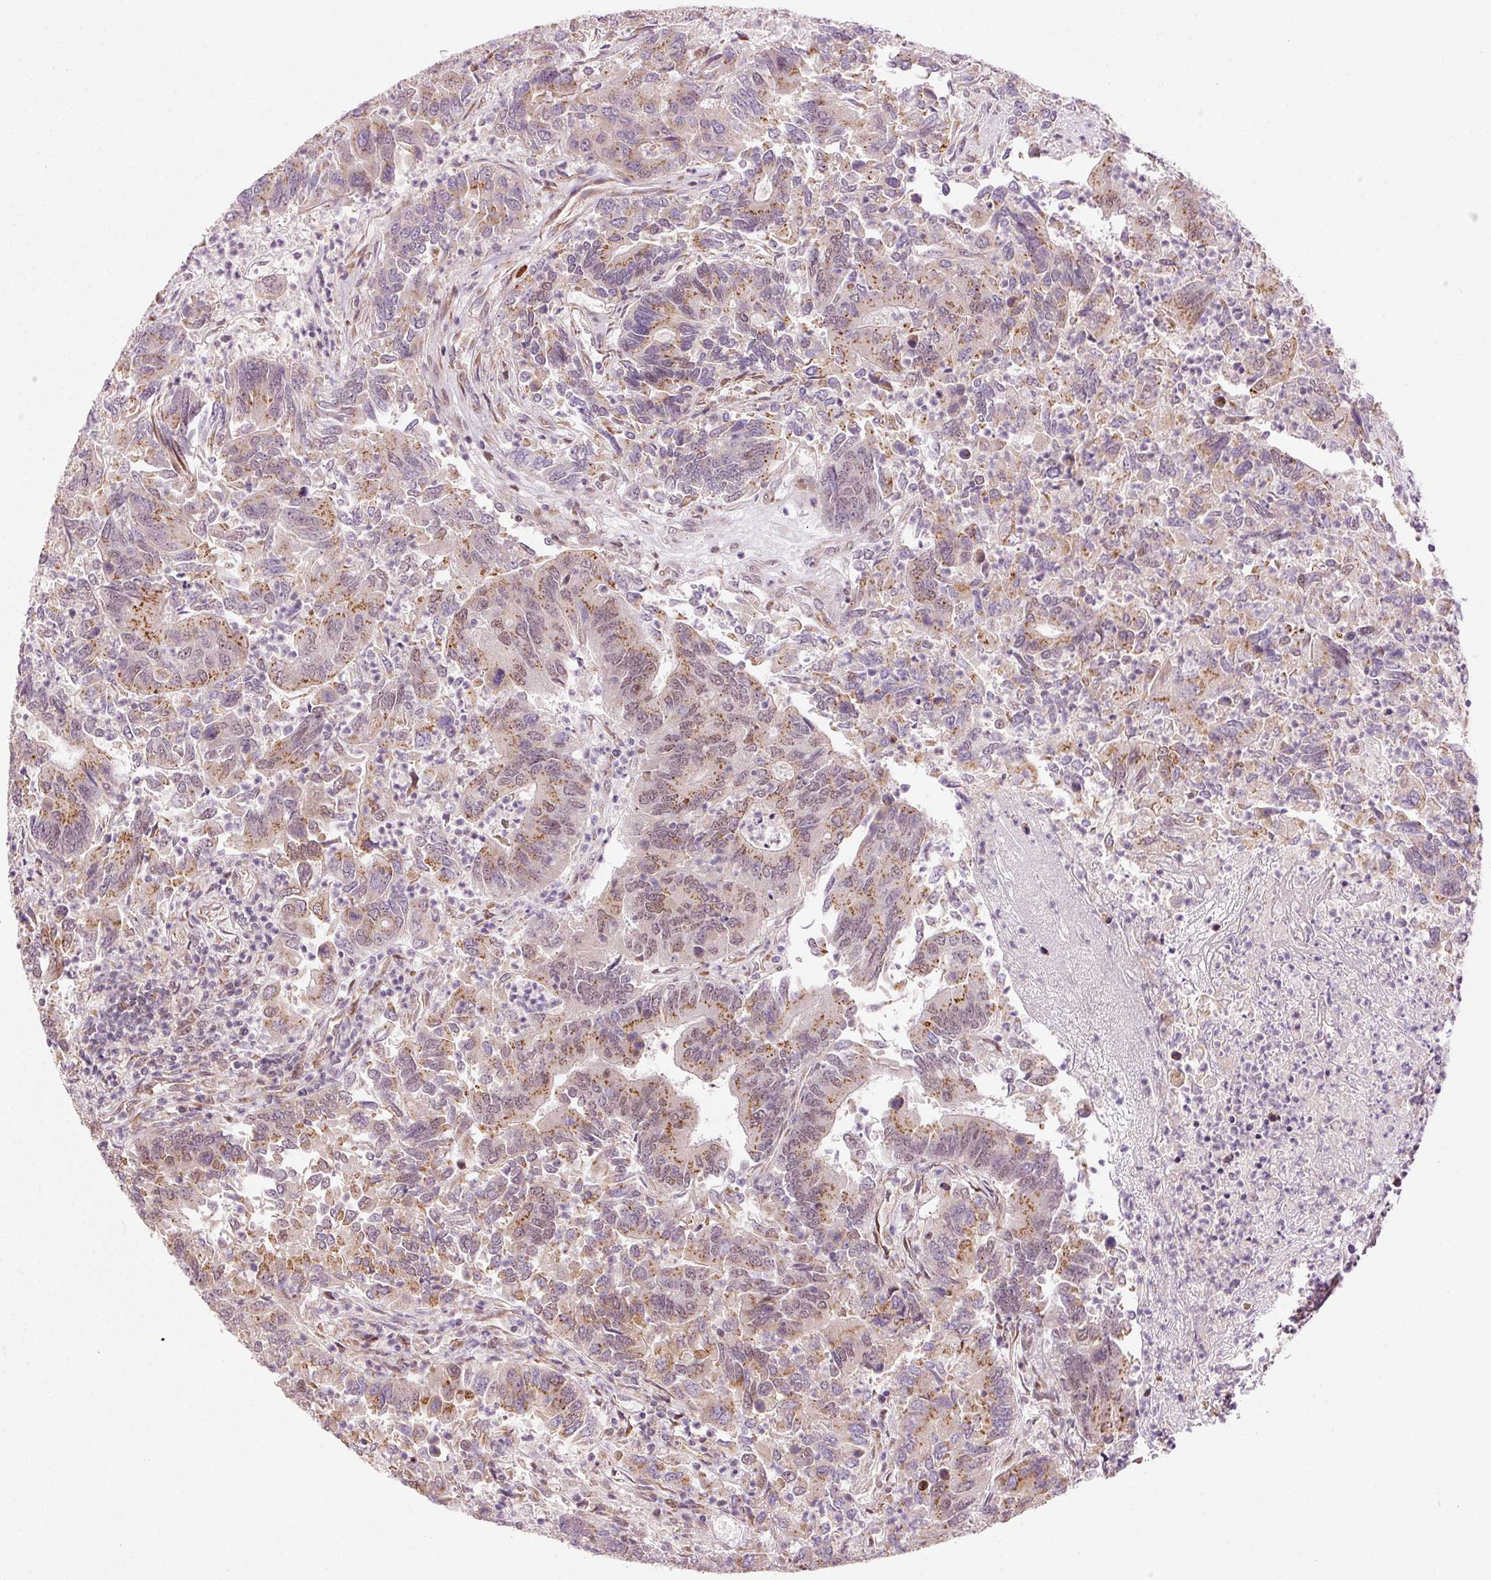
{"staining": {"intensity": "moderate", "quantity": ">75%", "location": "cytoplasmic/membranous"}, "tissue": "colorectal cancer", "cell_type": "Tumor cells", "image_type": "cancer", "snomed": [{"axis": "morphology", "description": "Adenocarcinoma, NOS"}, {"axis": "topography", "description": "Colon"}], "caption": "Immunohistochemistry staining of colorectal cancer (adenocarcinoma), which shows medium levels of moderate cytoplasmic/membranous staining in about >75% of tumor cells indicating moderate cytoplasmic/membranous protein staining. The staining was performed using DAB (brown) for protein detection and nuclei were counterstained in hematoxylin (blue).", "gene": "ANKRD20A1", "patient": {"sex": "female", "age": 67}}